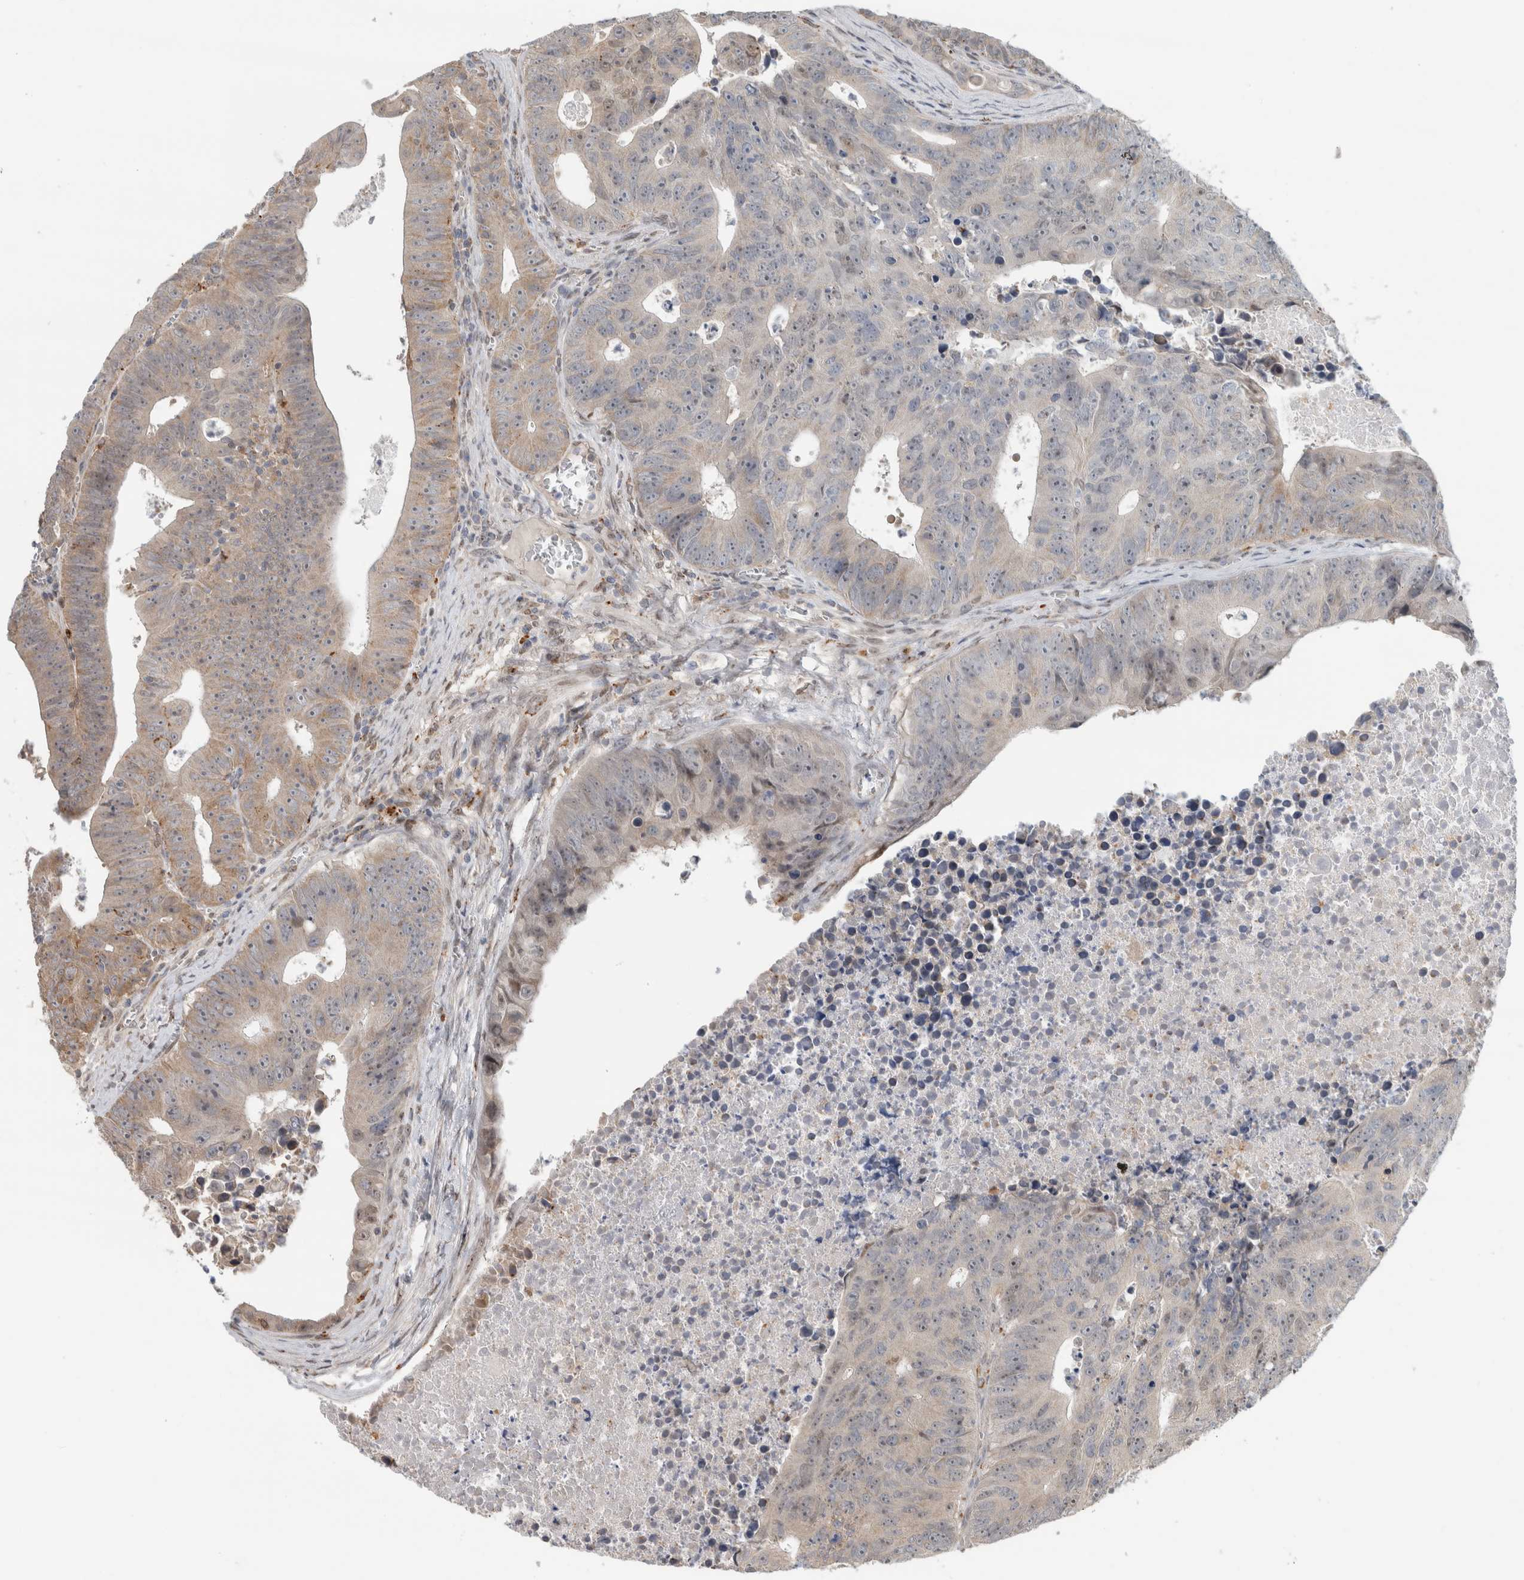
{"staining": {"intensity": "weak", "quantity": "<25%", "location": "cytoplasmic/membranous"}, "tissue": "colorectal cancer", "cell_type": "Tumor cells", "image_type": "cancer", "snomed": [{"axis": "morphology", "description": "Adenocarcinoma, NOS"}, {"axis": "topography", "description": "Colon"}], "caption": "This is a histopathology image of IHC staining of adenocarcinoma (colorectal), which shows no positivity in tumor cells.", "gene": "NAB2", "patient": {"sex": "male", "age": 87}}